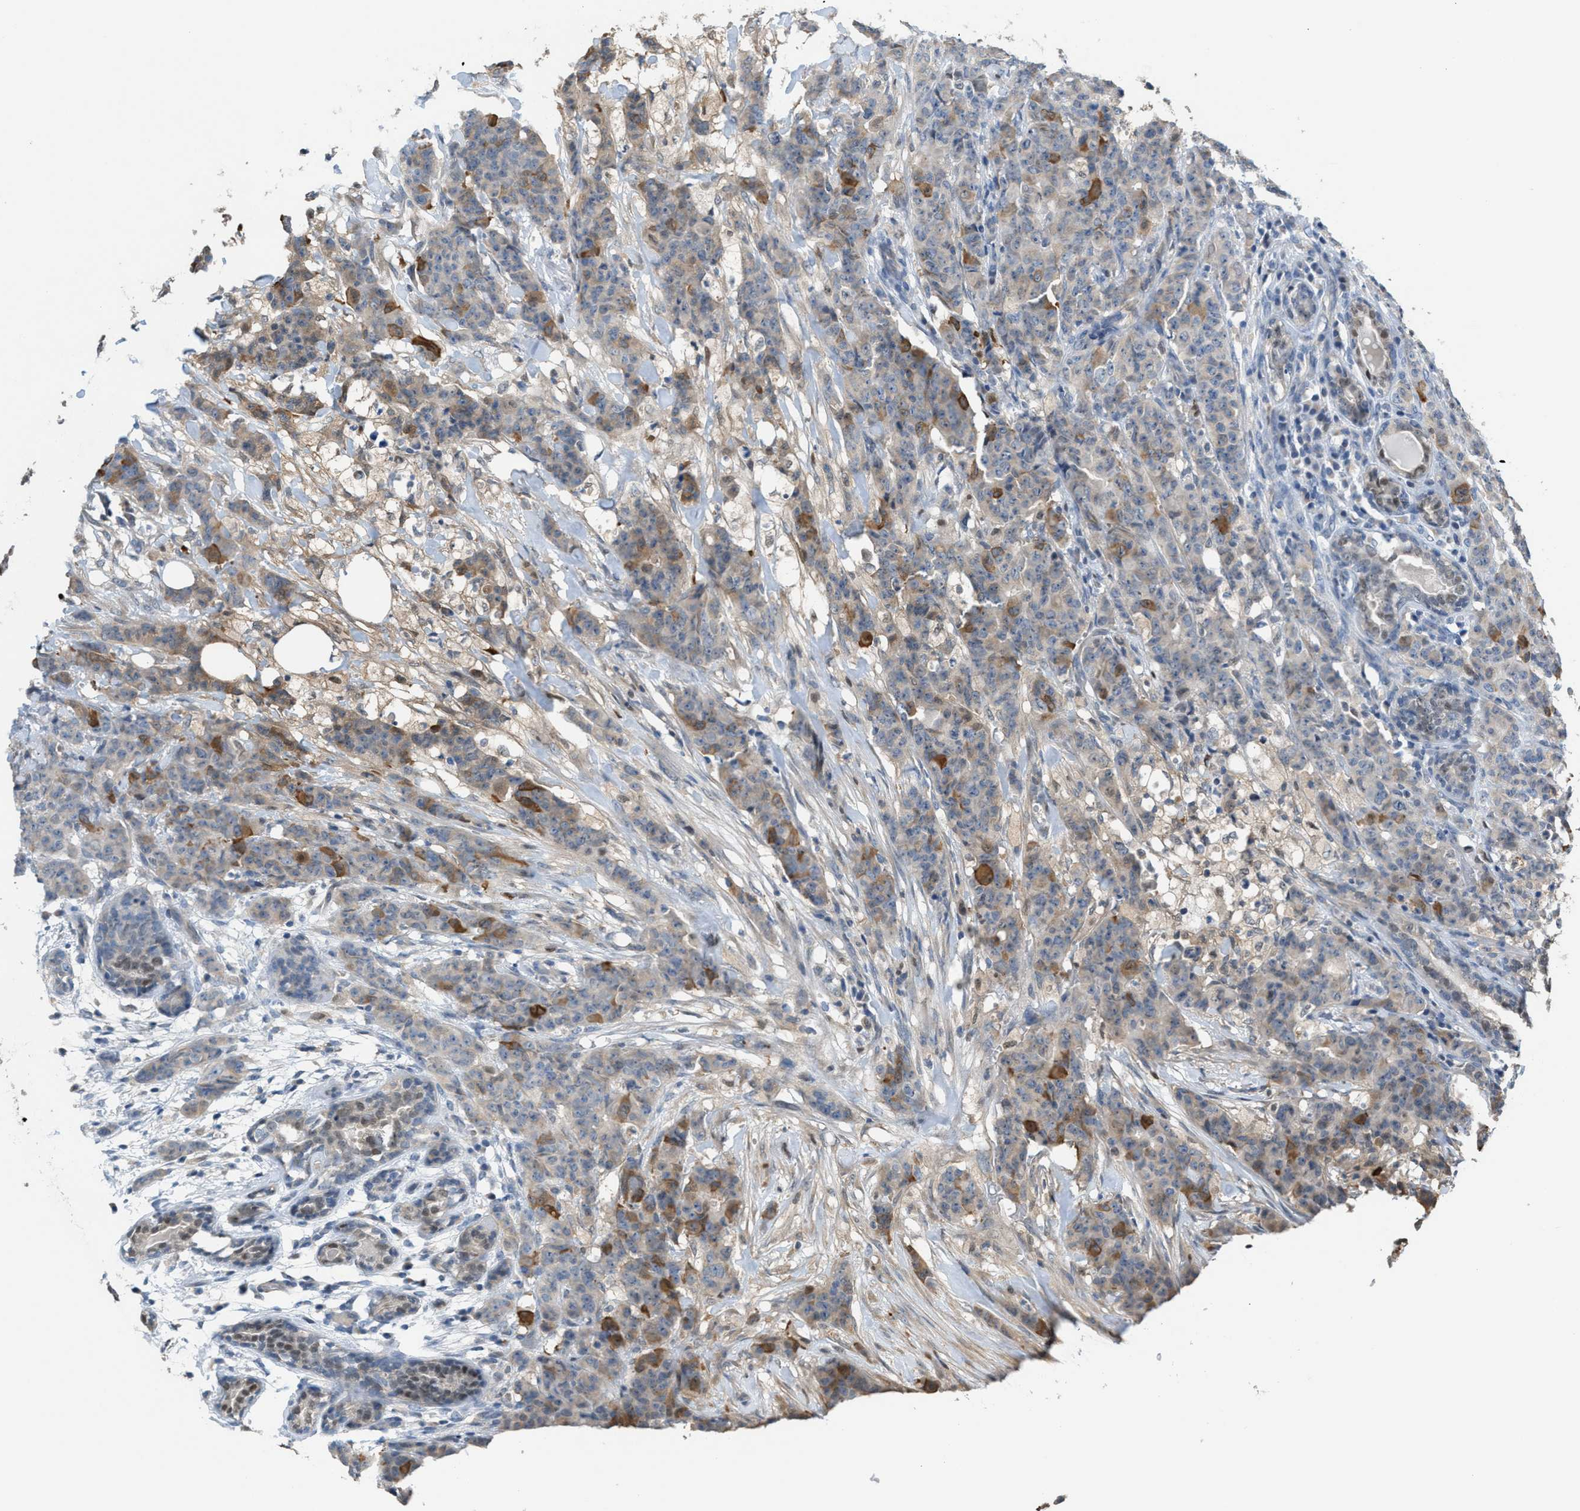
{"staining": {"intensity": "moderate", "quantity": "<25%", "location": "cytoplasmic/membranous"}, "tissue": "breast cancer", "cell_type": "Tumor cells", "image_type": "cancer", "snomed": [{"axis": "morphology", "description": "Normal tissue, NOS"}, {"axis": "morphology", "description": "Duct carcinoma"}, {"axis": "topography", "description": "Breast"}], "caption": "A photomicrograph of intraductal carcinoma (breast) stained for a protein exhibits moderate cytoplasmic/membranous brown staining in tumor cells.", "gene": "PPM1D", "patient": {"sex": "female", "age": 40}}